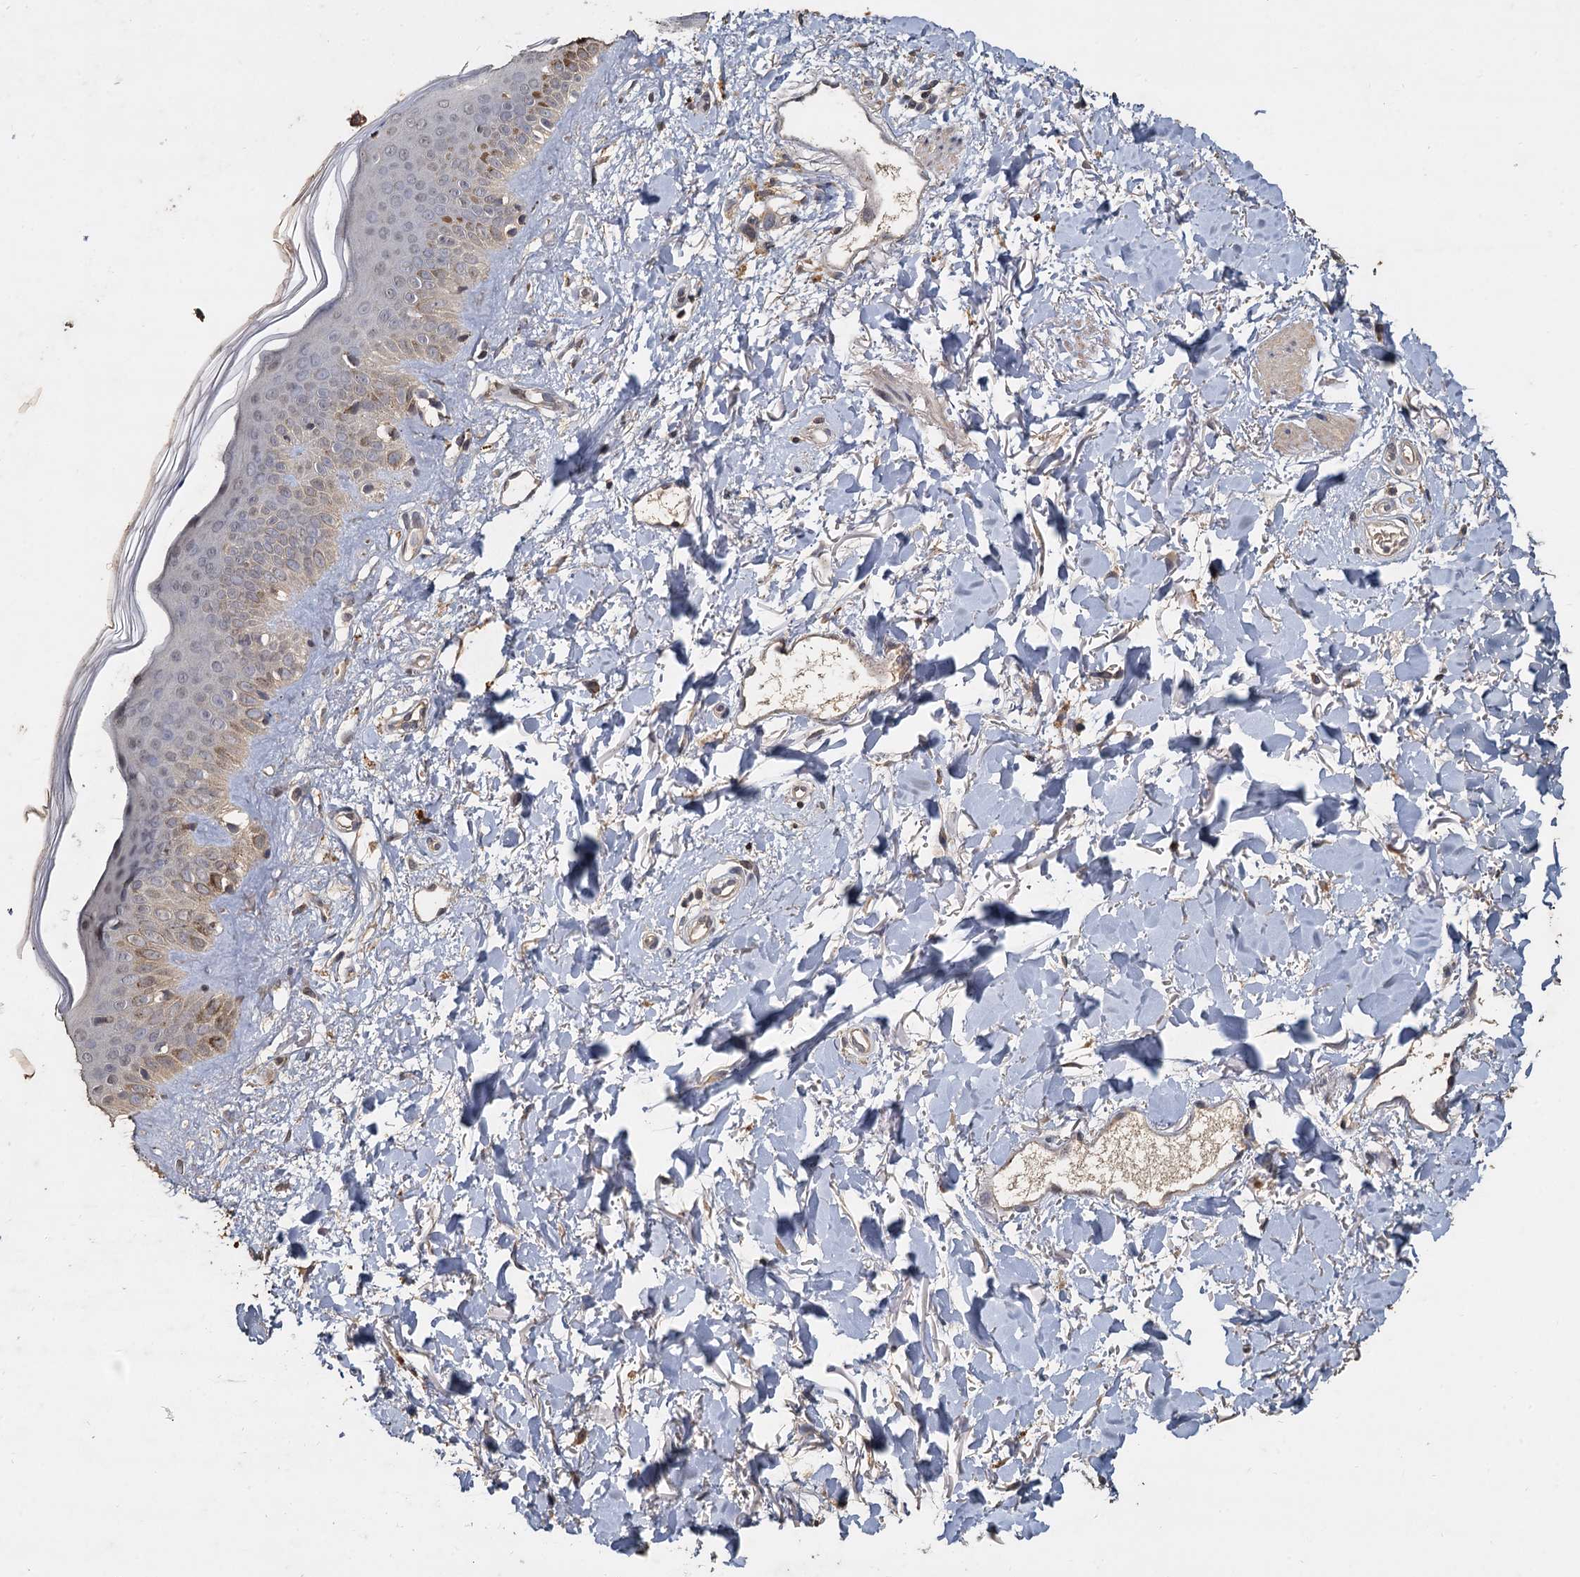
{"staining": {"intensity": "weak", "quantity": ">75%", "location": "cytoplasmic/membranous"}, "tissue": "skin", "cell_type": "Fibroblasts", "image_type": "normal", "snomed": [{"axis": "morphology", "description": "Normal tissue, NOS"}, {"axis": "topography", "description": "Skin"}], "caption": "Protein staining of normal skin demonstrates weak cytoplasmic/membranous positivity in approximately >75% of fibroblasts.", "gene": "CCDC61", "patient": {"sex": "female", "age": 58}}